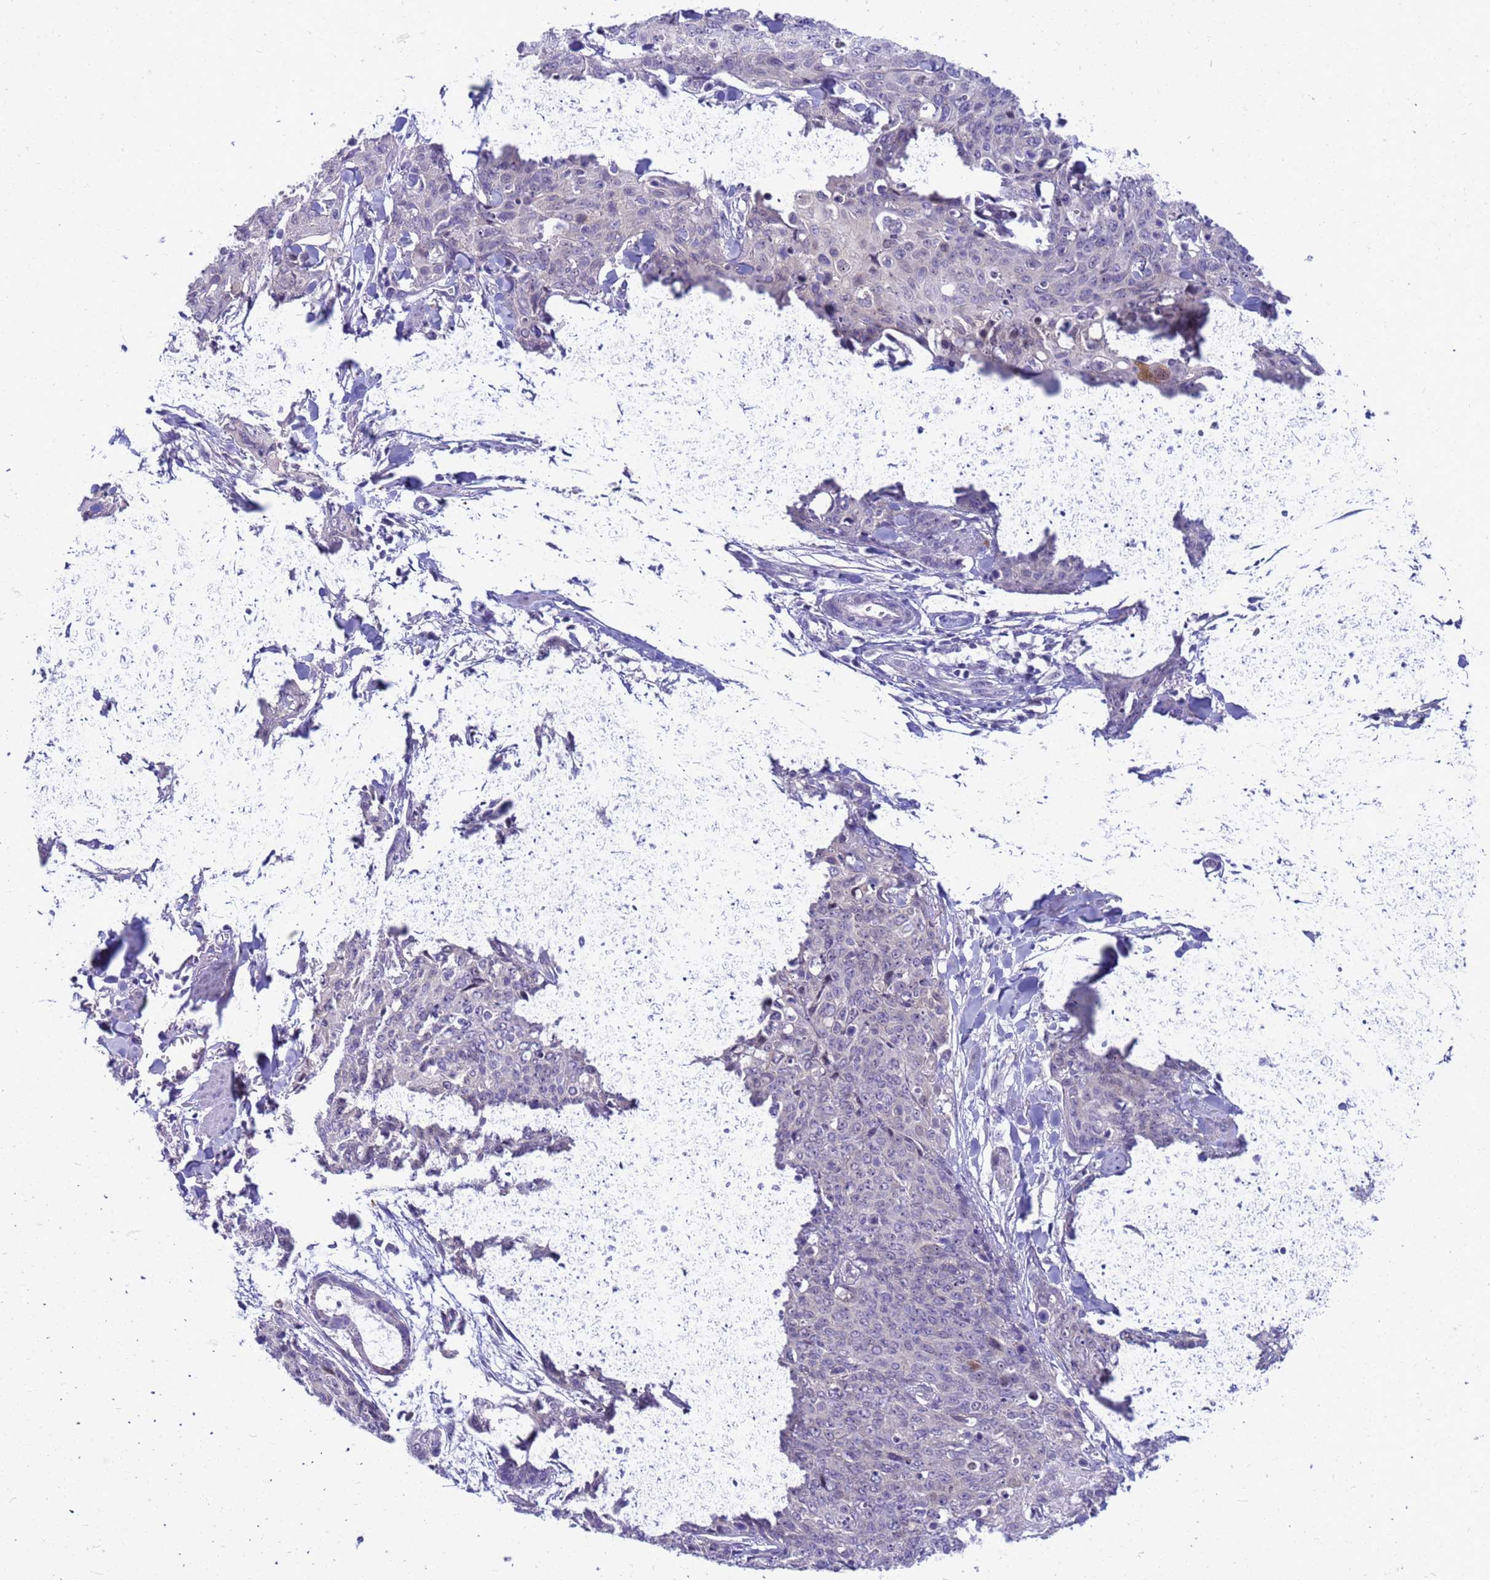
{"staining": {"intensity": "negative", "quantity": "none", "location": "none"}, "tissue": "skin cancer", "cell_type": "Tumor cells", "image_type": "cancer", "snomed": [{"axis": "morphology", "description": "Squamous cell carcinoma, NOS"}, {"axis": "topography", "description": "Skin"}, {"axis": "topography", "description": "Vulva"}], "caption": "Tumor cells show no significant protein expression in skin cancer.", "gene": "LRATD1", "patient": {"sex": "female", "age": 85}}